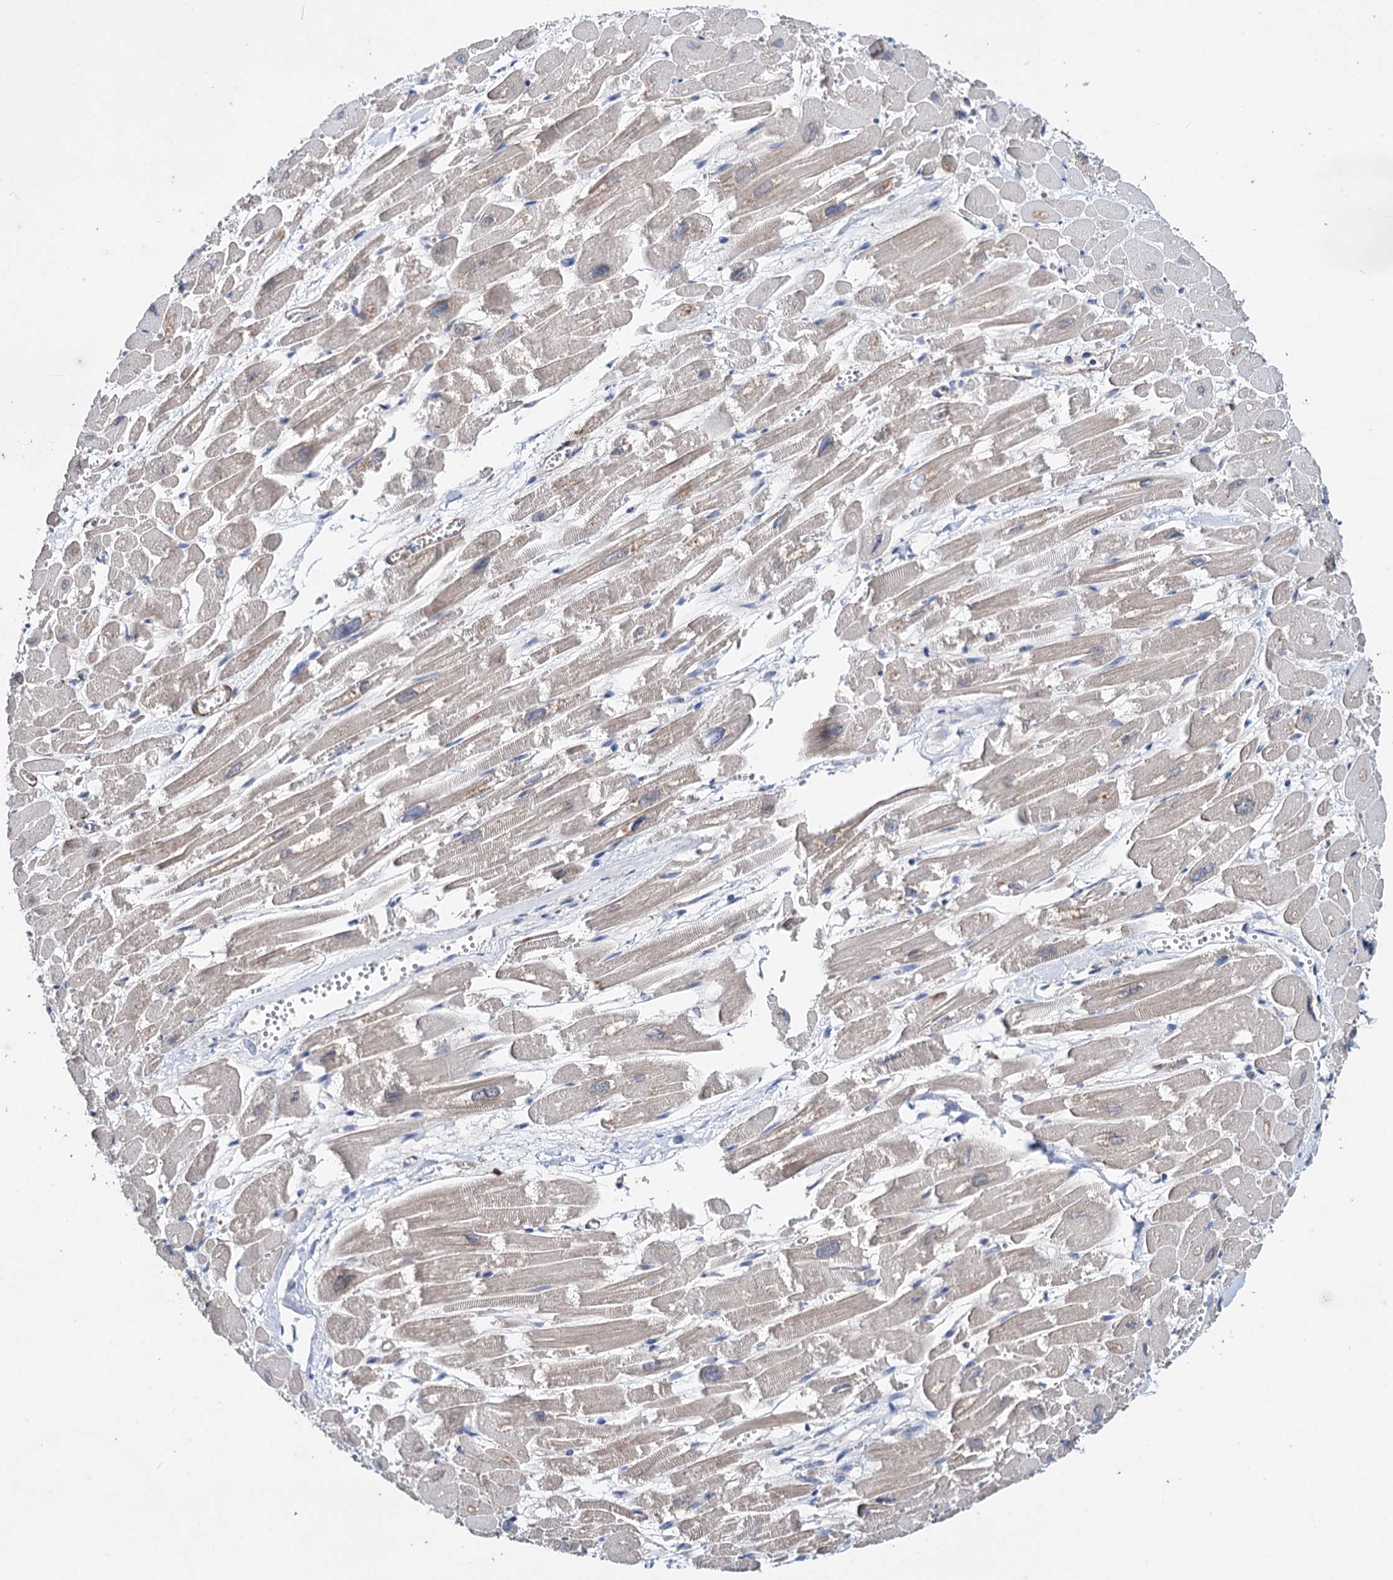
{"staining": {"intensity": "weak", "quantity": "25%-75%", "location": "cytoplasmic/membranous"}, "tissue": "heart muscle", "cell_type": "Cardiomyocytes", "image_type": "normal", "snomed": [{"axis": "morphology", "description": "Normal tissue, NOS"}, {"axis": "topography", "description": "Heart"}], "caption": "This is a photomicrograph of immunohistochemistry staining of benign heart muscle, which shows weak staining in the cytoplasmic/membranous of cardiomyocytes.", "gene": "CLPB", "patient": {"sex": "male", "age": 54}}